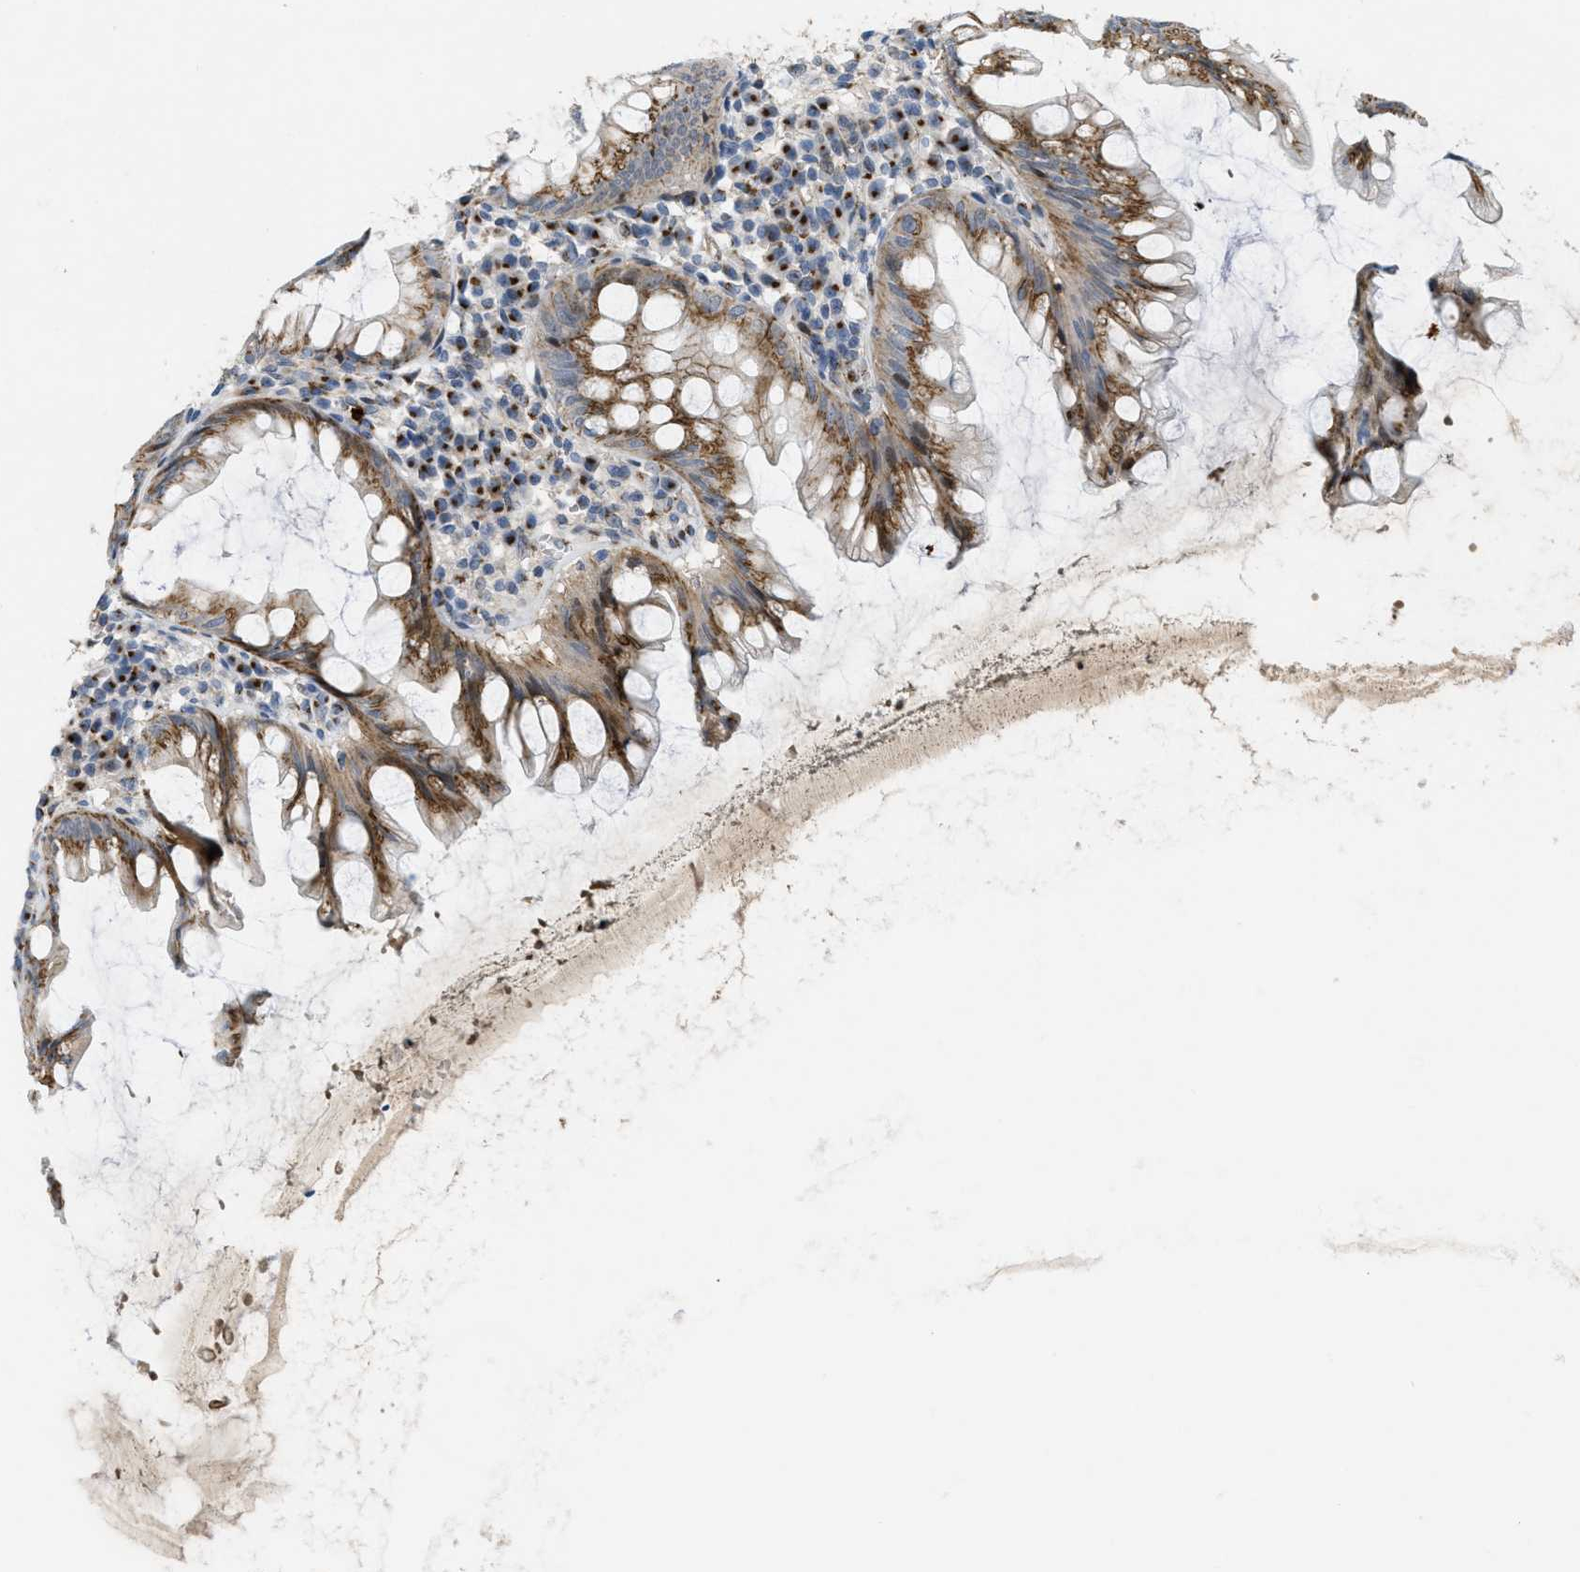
{"staining": {"intensity": "strong", "quantity": ">75%", "location": "cytoplasmic/membranous"}, "tissue": "appendix", "cell_type": "Glandular cells", "image_type": "normal", "snomed": [{"axis": "morphology", "description": "Normal tissue, NOS"}, {"axis": "topography", "description": "Appendix"}], "caption": "Benign appendix was stained to show a protein in brown. There is high levels of strong cytoplasmic/membranous positivity in about >75% of glandular cells.", "gene": "ZFPL1", "patient": {"sex": "male", "age": 56}}